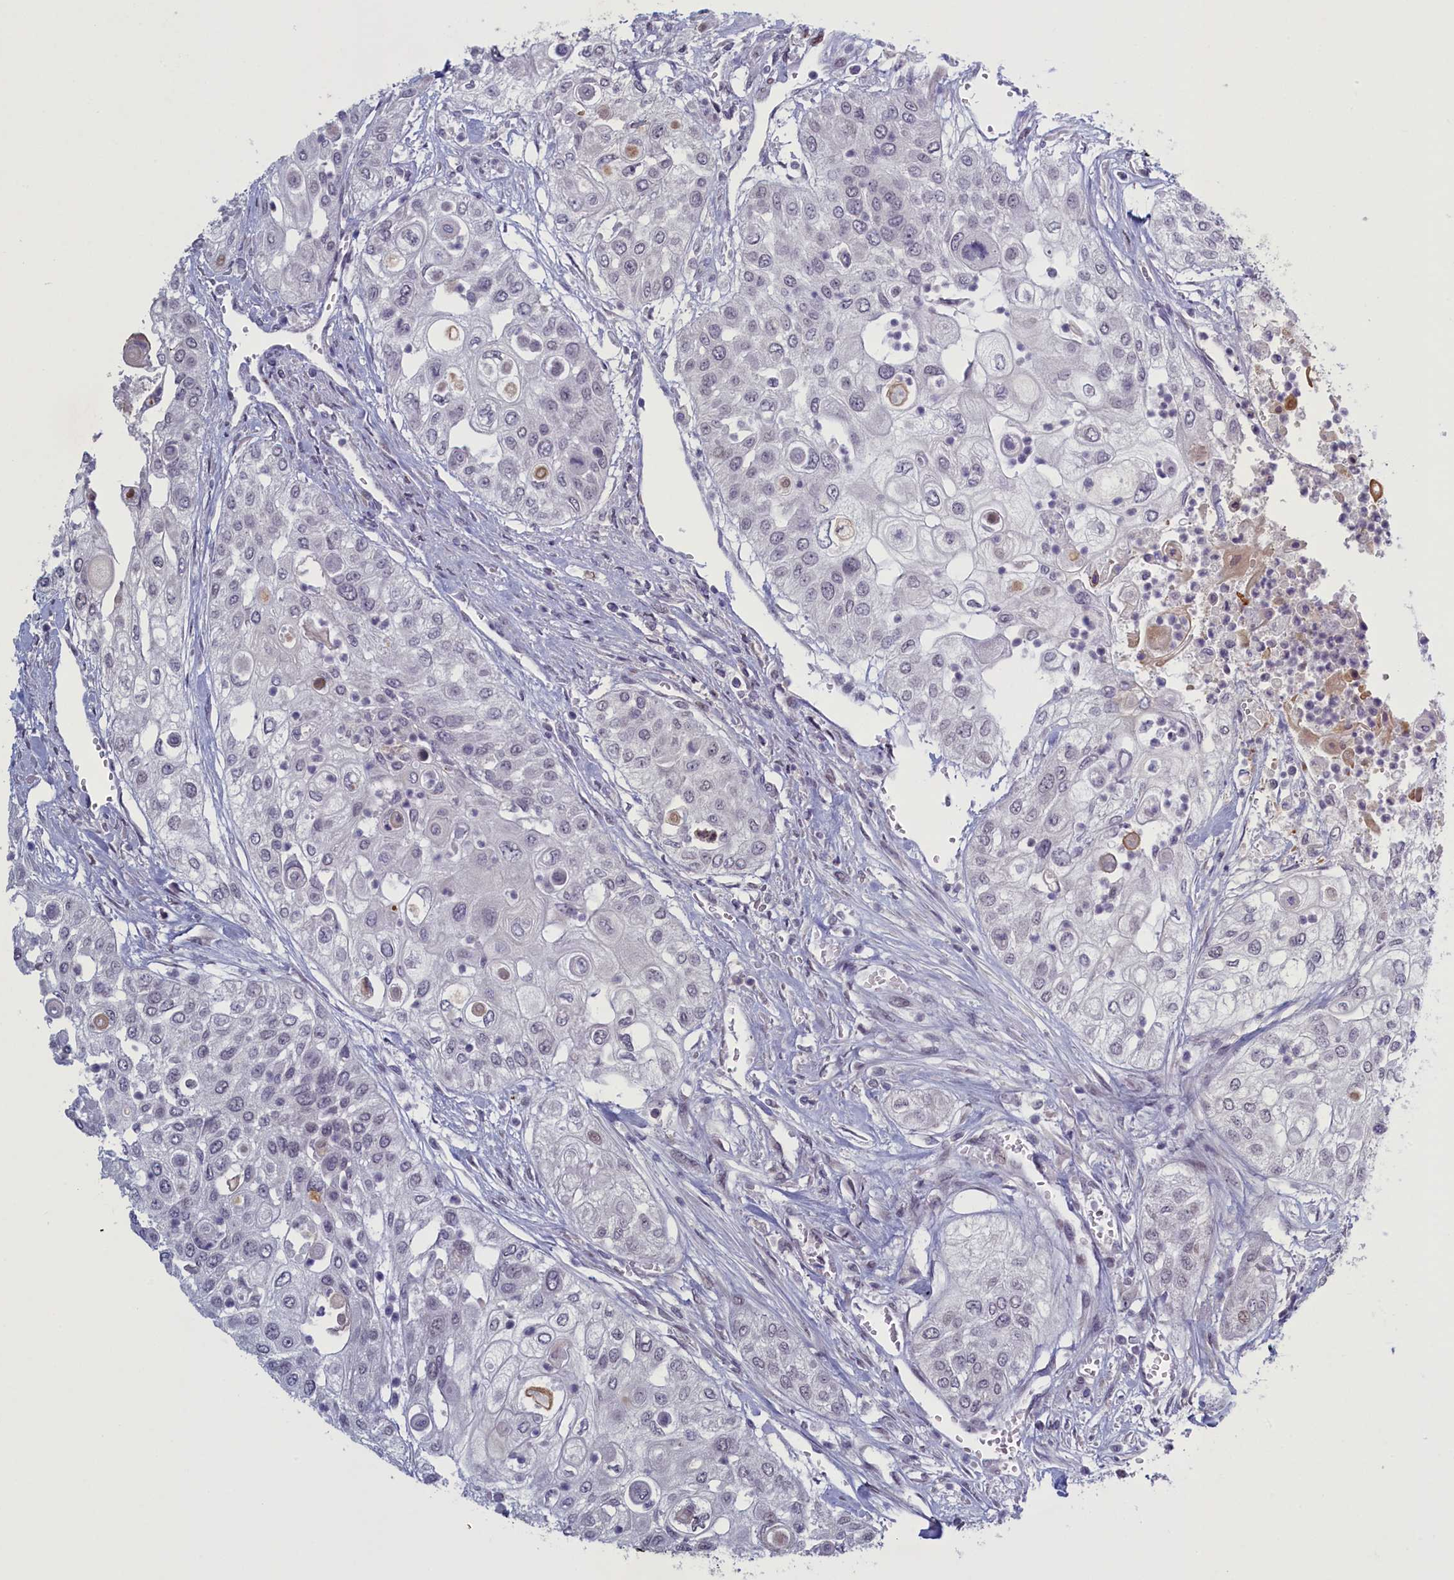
{"staining": {"intensity": "negative", "quantity": "none", "location": "none"}, "tissue": "urothelial cancer", "cell_type": "Tumor cells", "image_type": "cancer", "snomed": [{"axis": "morphology", "description": "Urothelial carcinoma, High grade"}, {"axis": "topography", "description": "Urinary bladder"}], "caption": "Immunohistochemistry micrograph of neoplastic tissue: human urothelial cancer stained with DAB demonstrates no significant protein expression in tumor cells. (DAB (3,3'-diaminobenzidine) IHC, high magnification).", "gene": "ATF7IP2", "patient": {"sex": "female", "age": 79}}